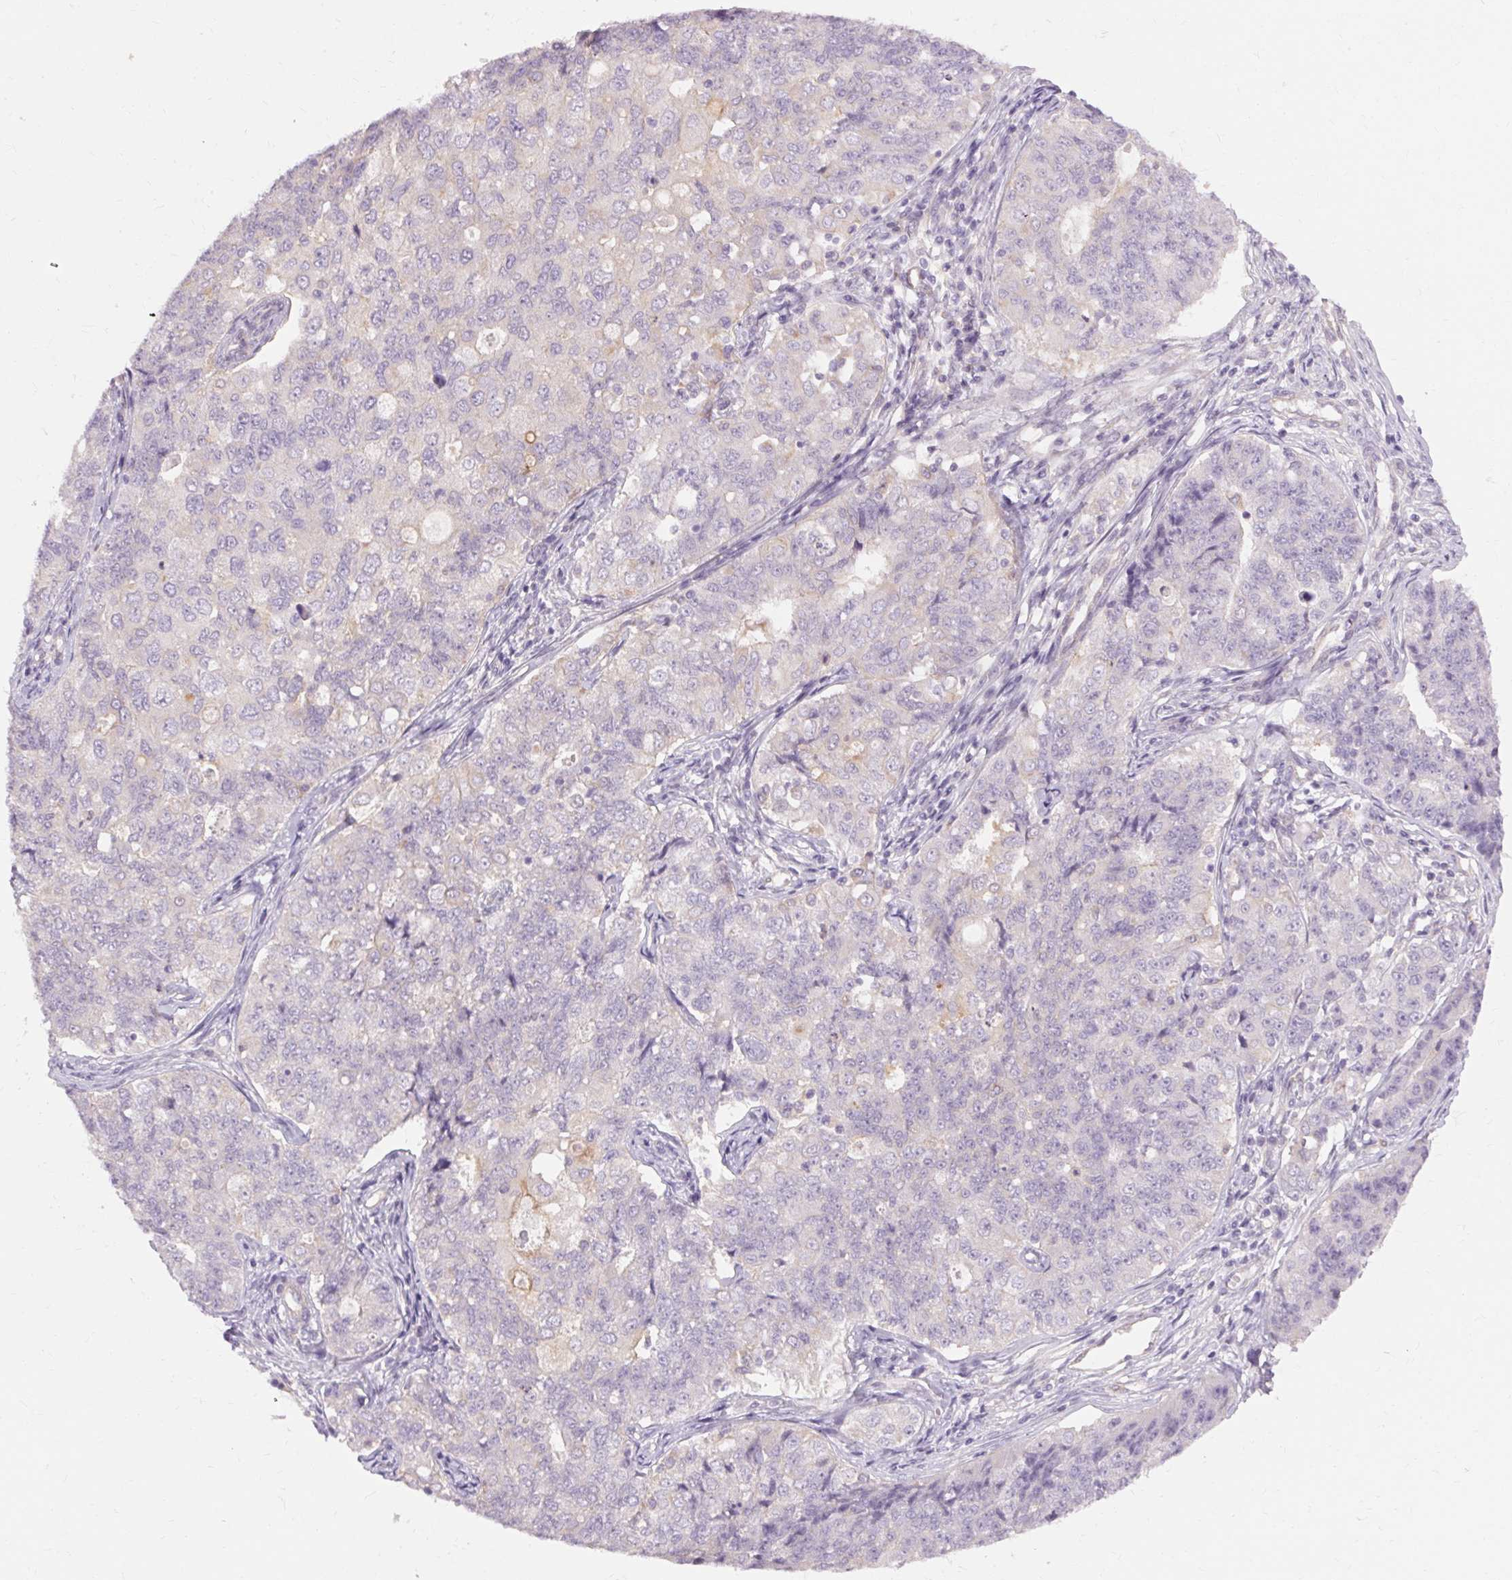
{"staining": {"intensity": "negative", "quantity": "none", "location": "none"}, "tissue": "endometrial cancer", "cell_type": "Tumor cells", "image_type": "cancer", "snomed": [{"axis": "morphology", "description": "Adenocarcinoma, NOS"}, {"axis": "topography", "description": "Endometrium"}], "caption": "The immunohistochemistry (IHC) histopathology image has no significant expression in tumor cells of endometrial adenocarcinoma tissue. Brightfield microscopy of IHC stained with DAB (3,3'-diaminobenzidine) (brown) and hematoxylin (blue), captured at high magnification.", "gene": "TM6SF1", "patient": {"sex": "female", "age": 43}}